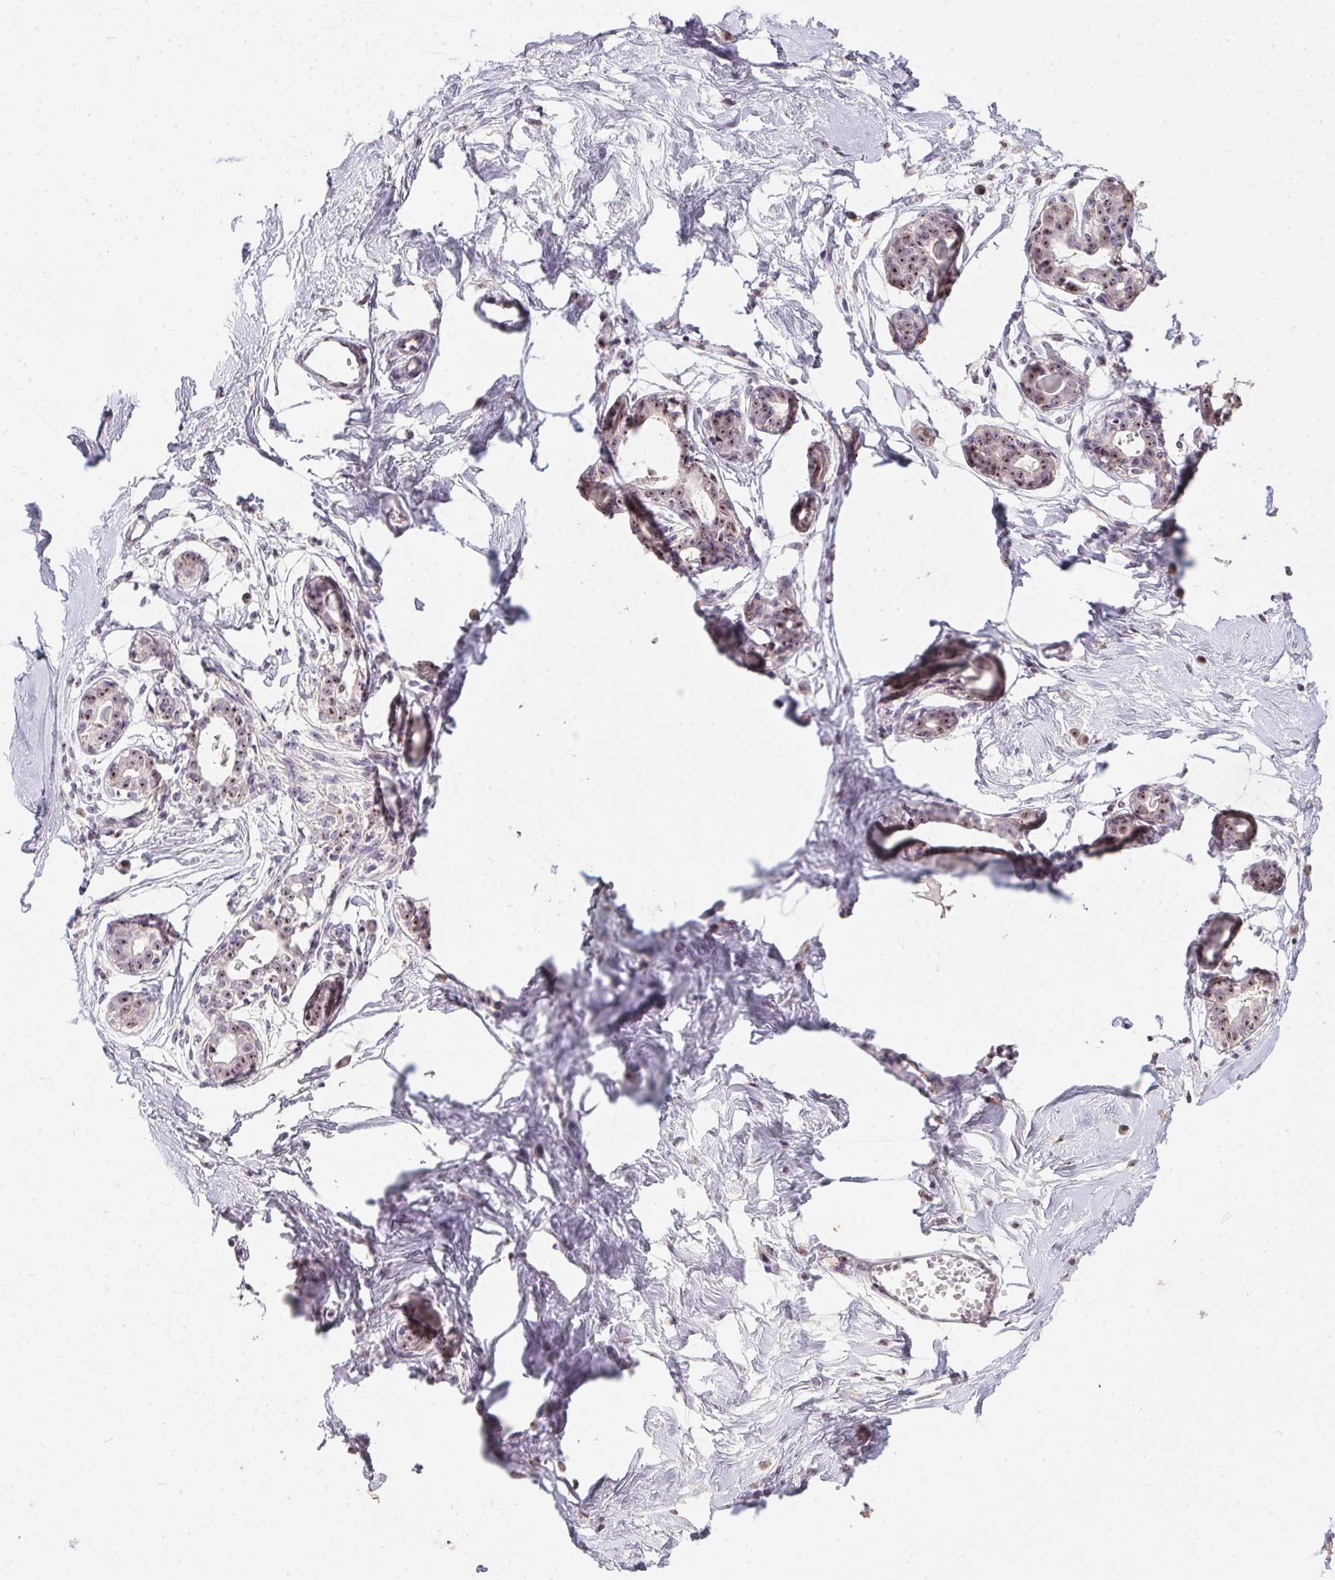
{"staining": {"intensity": "negative", "quantity": "none", "location": "none"}, "tissue": "breast", "cell_type": "Adipocytes", "image_type": "normal", "snomed": [{"axis": "morphology", "description": "Normal tissue, NOS"}, {"axis": "topography", "description": "Breast"}], "caption": "This is a image of IHC staining of unremarkable breast, which shows no expression in adipocytes. The staining was performed using DAB (3,3'-diaminobenzidine) to visualize the protein expression in brown, while the nuclei were stained in blue with hematoxylin (Magnification: 20x).", "gene": "BATF2", "patient": {"sex": "female", "age": 45}}